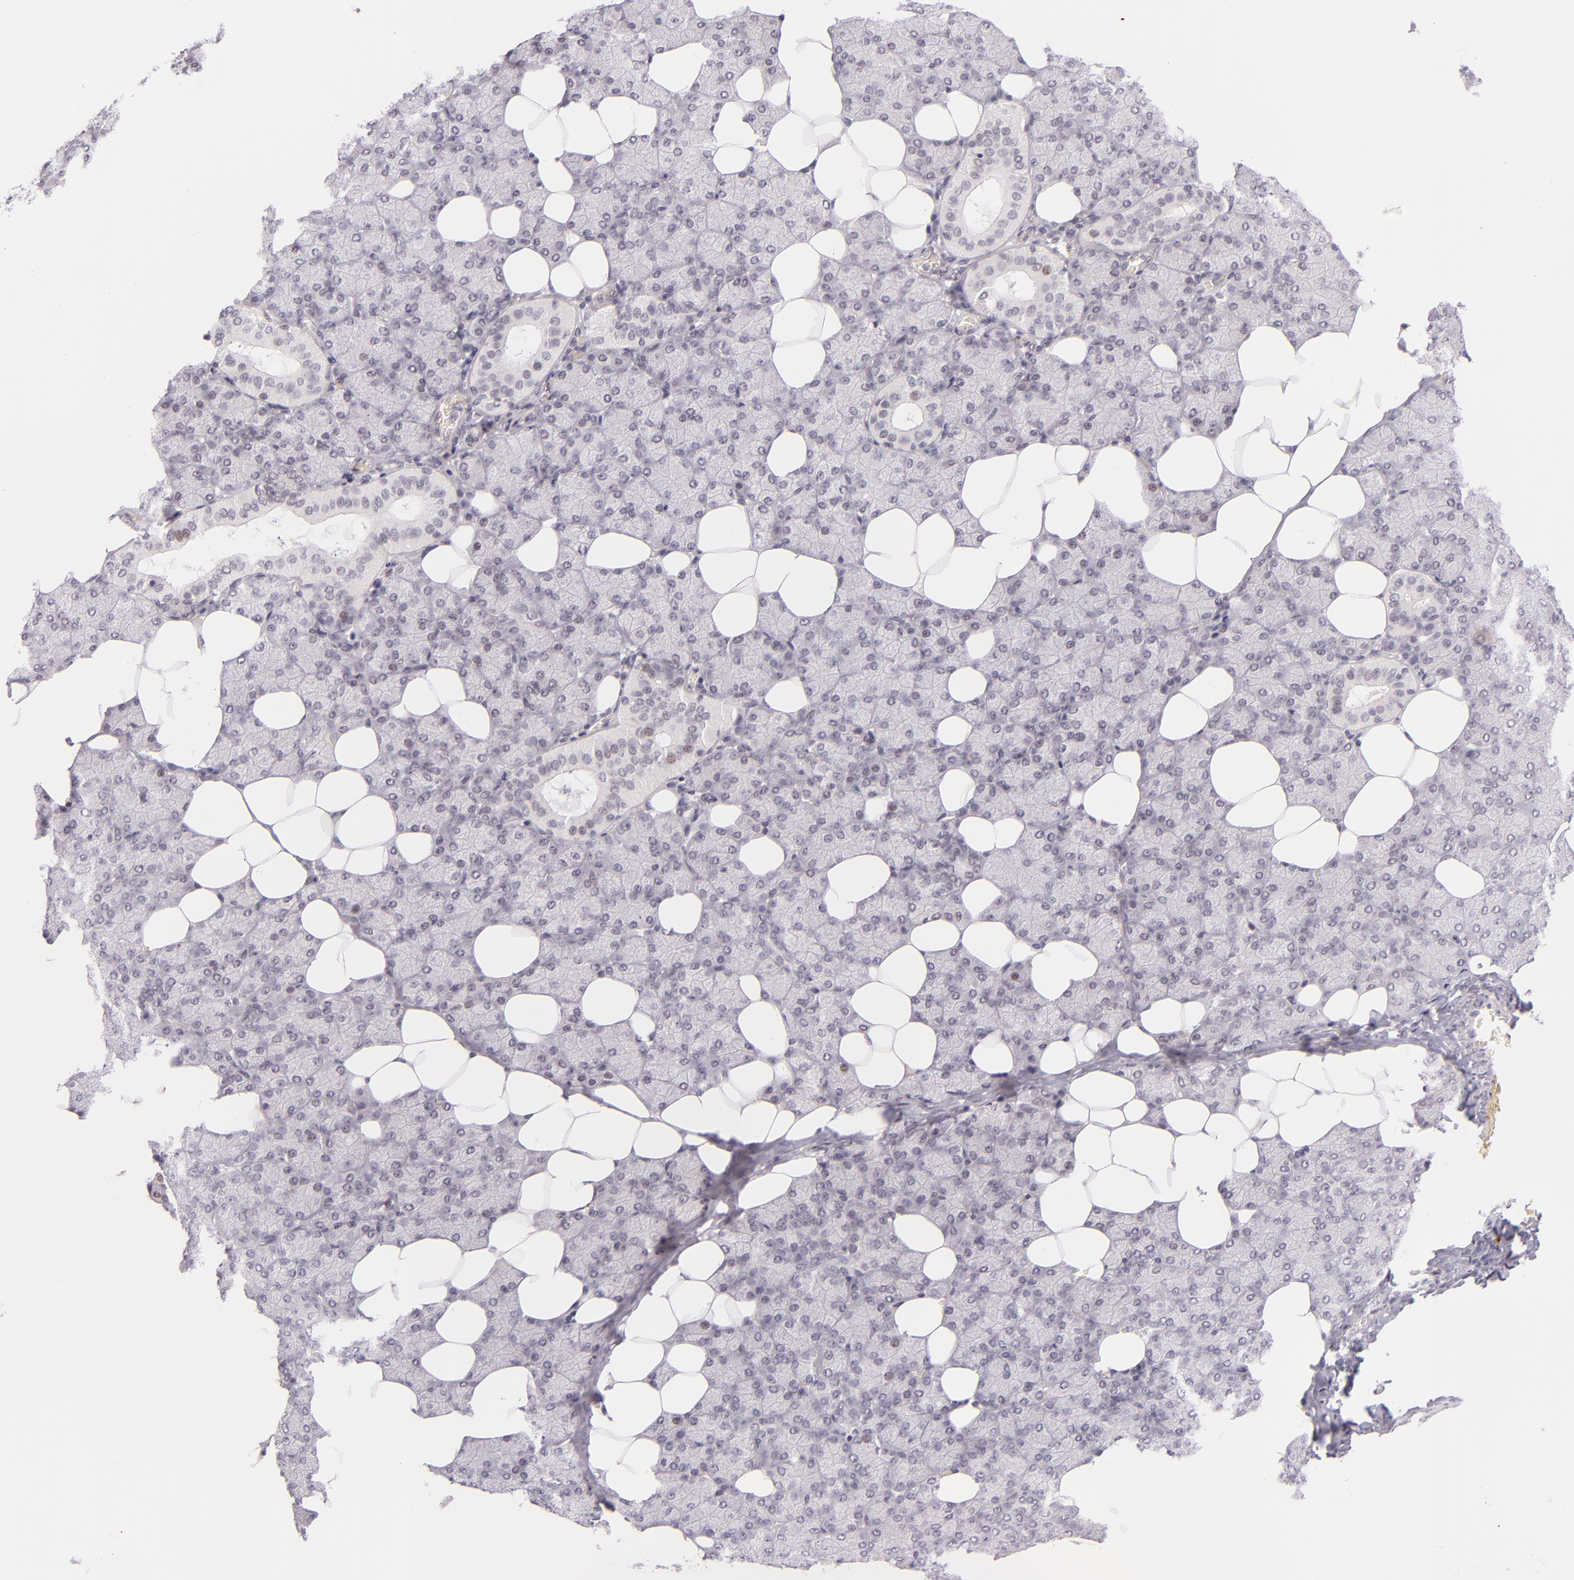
{"staining": {"intensity": "negative", "quantity": "none", "location": "none"}, "tissue": "salivary gland", "cell_type": "Glandular cells", "image_type": "normal", "snomed": [{"axis": "morphology", "description": "Normal tissue, NOS"}, {"axis": "topography", "description": "Lymph node"}, {"axis": "topography", "description": "Salivary gland"}], "caption": "Immunohistochemistry image of normal salivary gland: salivary gland stained with DAB shows no significant protein expression in glandular cells.", "gene": "BCL3", "patient": {"sex": "male", "age": 8}}